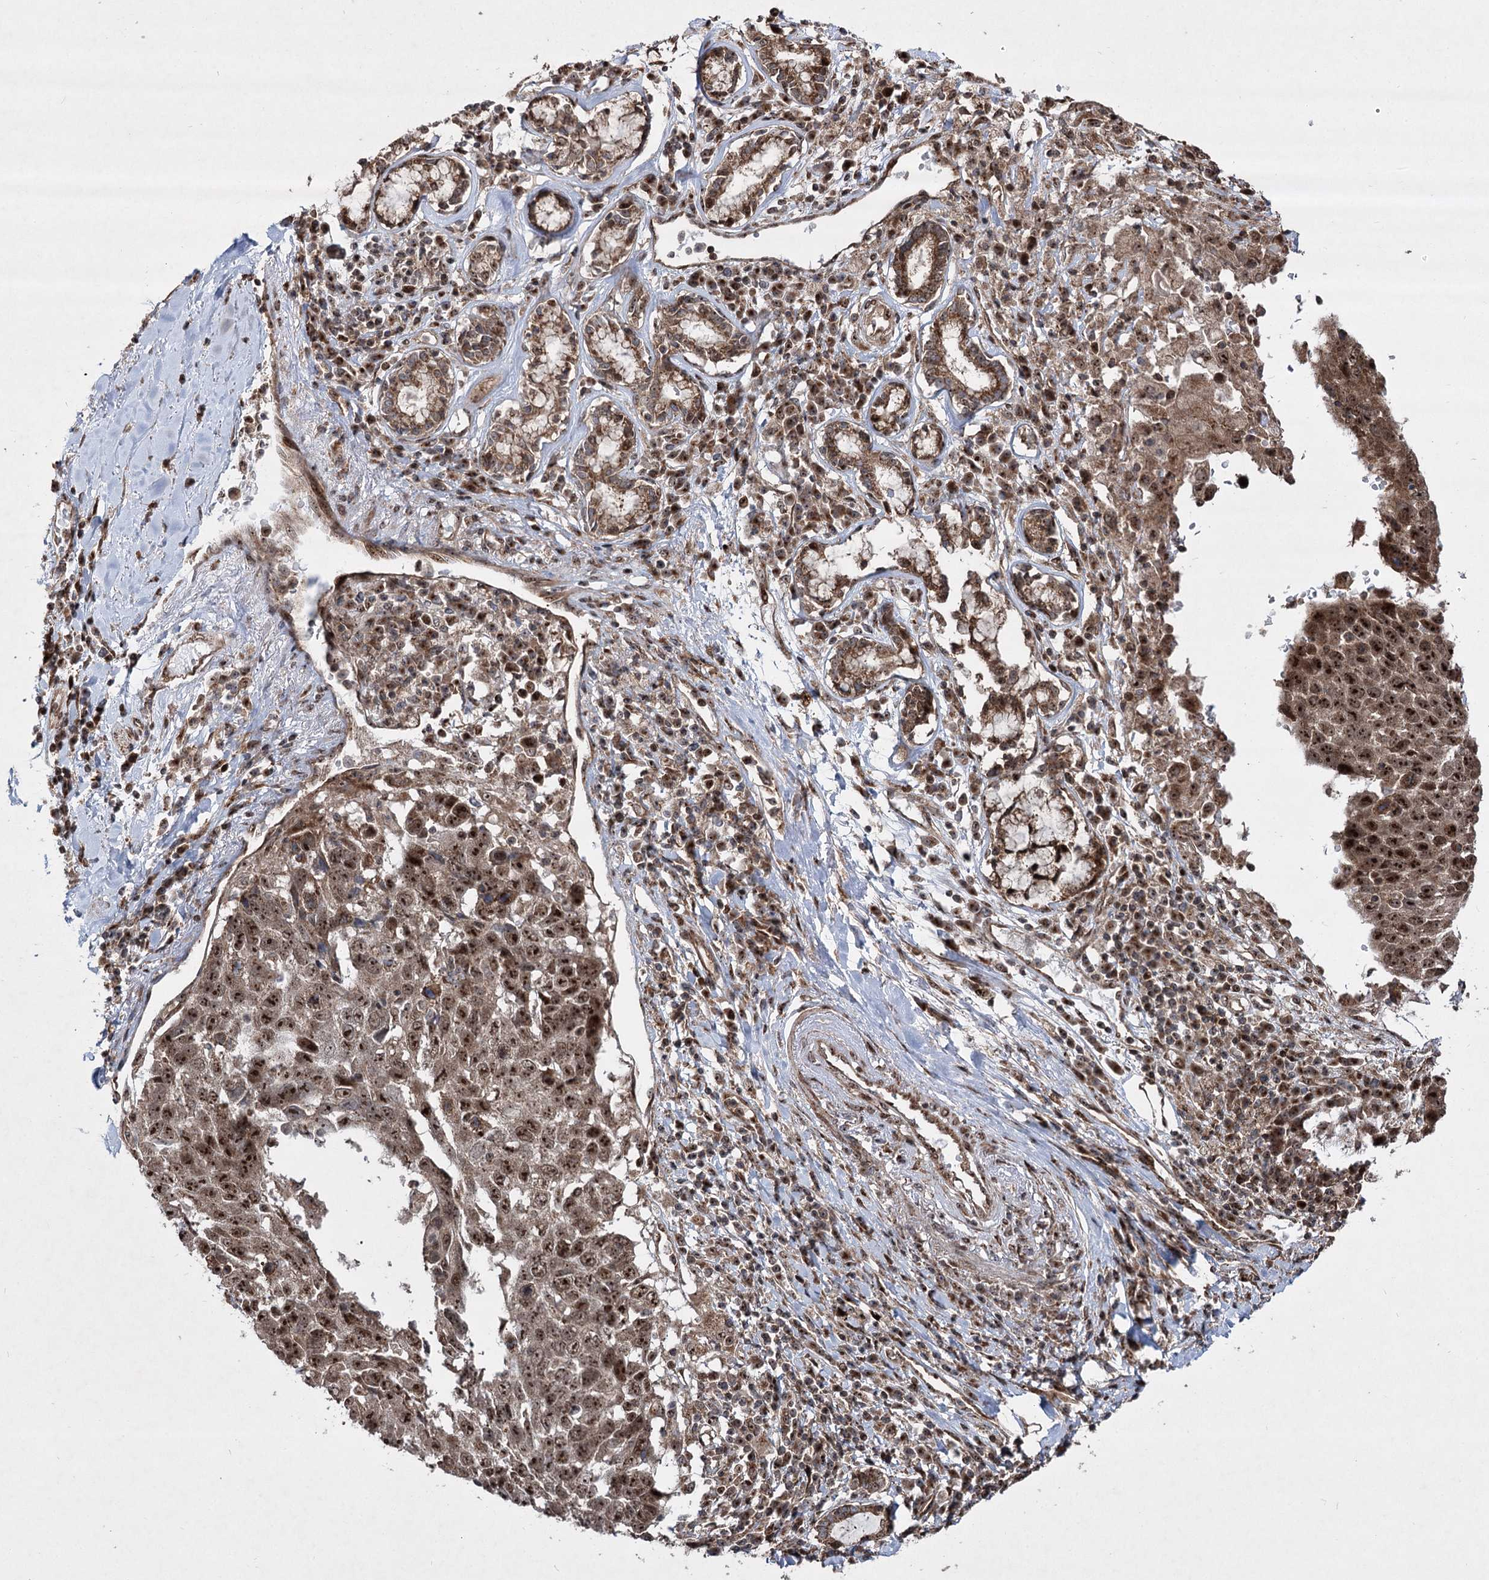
{"staining": {"intensity": "strong", "quantity": ">75%", "location": "nuclear"}, "tissue": "lung cancer", "cell_type": "Tumor cells", "image_type": "cancer", "snomed": [{"axis": "morphology", "description": "Squamous cell carcinoma, NOS"}, {"axis": "topography", "description": "Lung"}], "caption": "Immunohistochemistry micrograph of lung cancer (squamous cell carcinoma) stained for a protein (brown), which reveals high levels of strong nuclear staining in approximately >75% of tumor cells.", "gene": "SERINC5", "patient": {"sex": "male", "age": 66}}